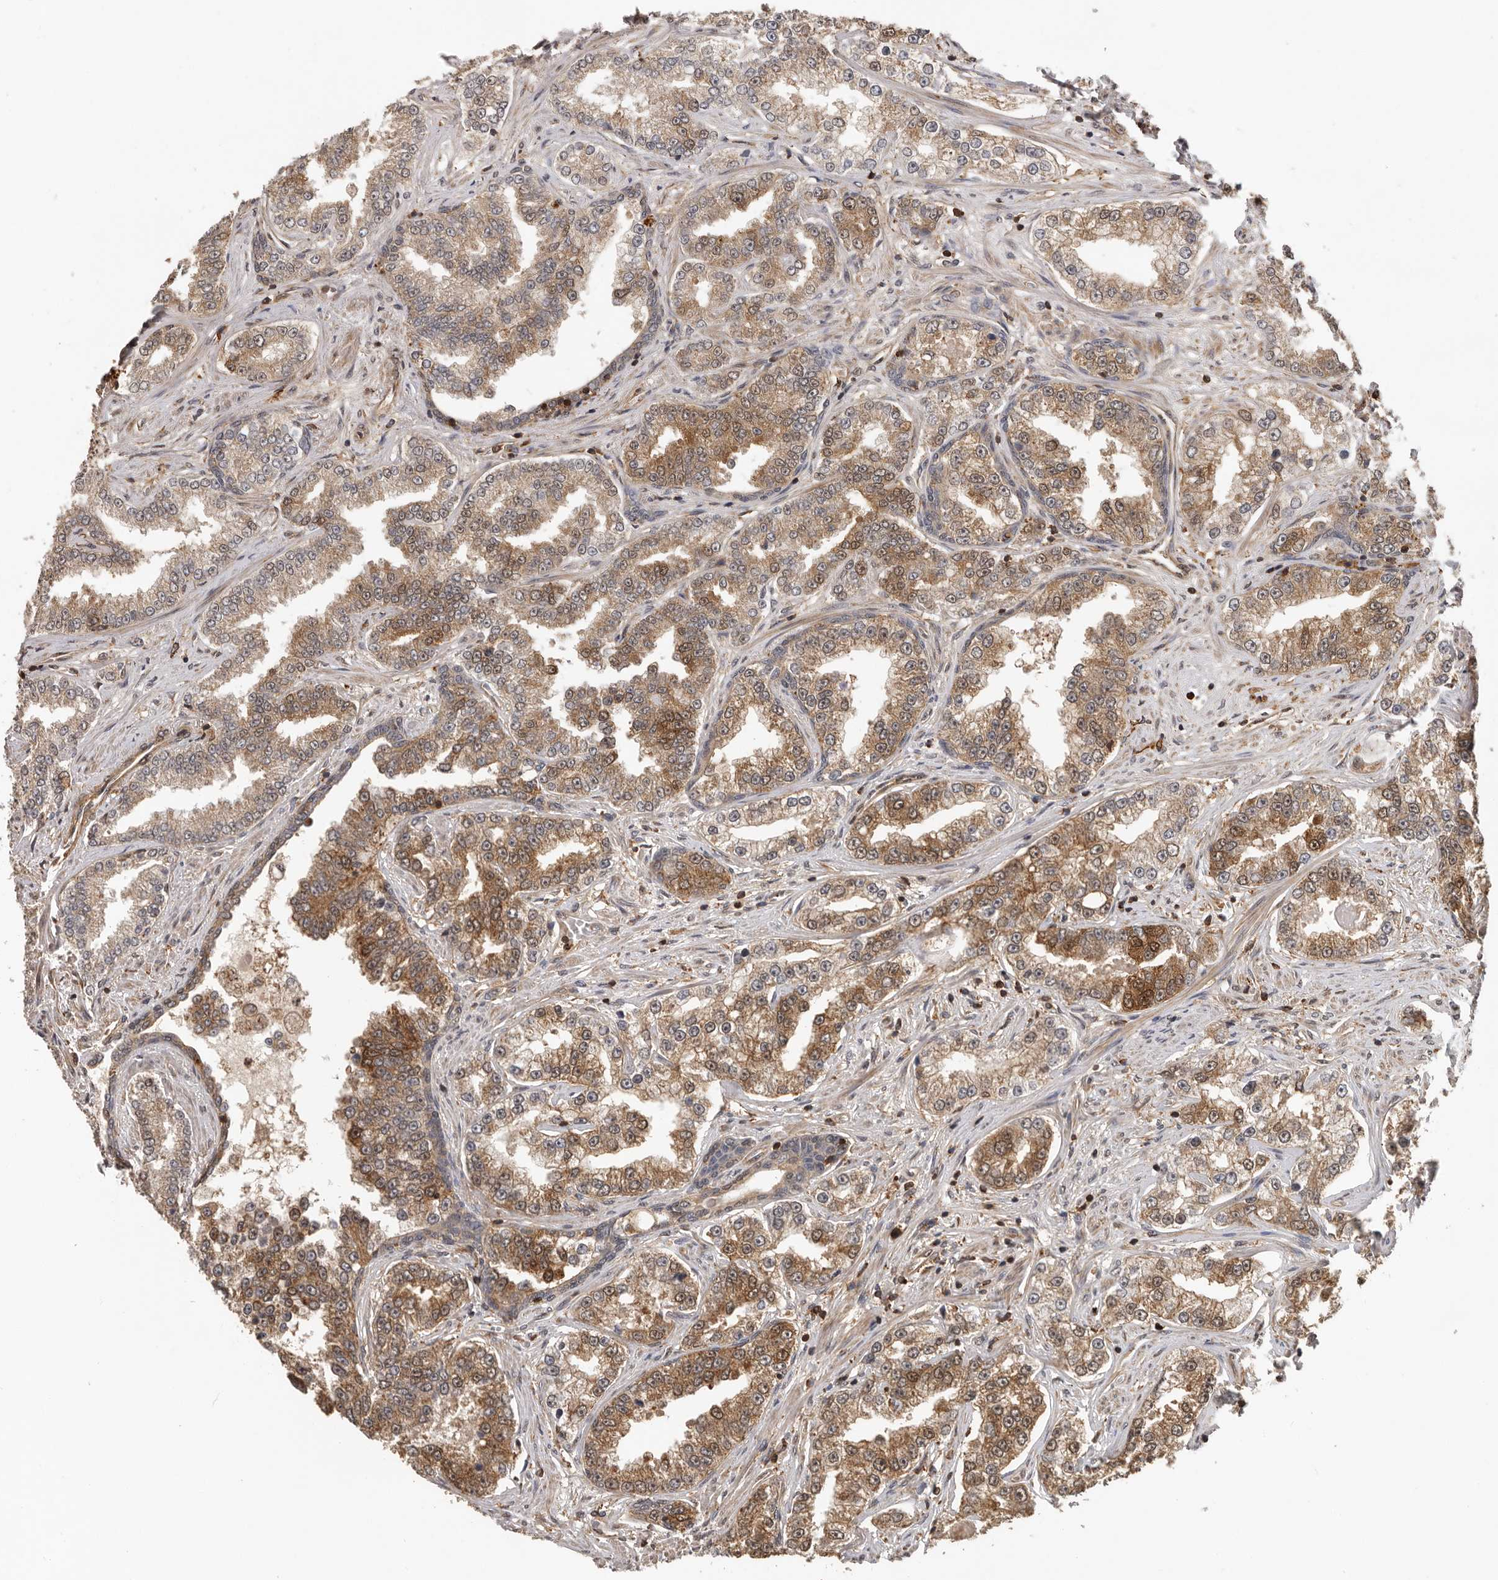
{"staining": {"intensity": "strong", "quantity": "25%-75%", "location": "cytoplasmic/membranous,nuclear"}, "tissue": "prostate cancer", "cell_type": "Tumor cells", "image_type": "cancer", "snomed": [{"axis": "morphology", "description": "Normal tissue, NOS"}, {"axis": "morphology", "description": "Adenocarcinoma, High grade"}, {"axis": "topography", "description": "Prostate"}], "caption": "Immunohistochemical staining of high-grade adenocarcinoma (prostate) displays high levels of strong cytoplasmic/membranous and nuclear protein positivity in approximately 25%-75% of tumor cells.", "gene": "RNF157", "patient": {"sex": "male", "age": 83}}